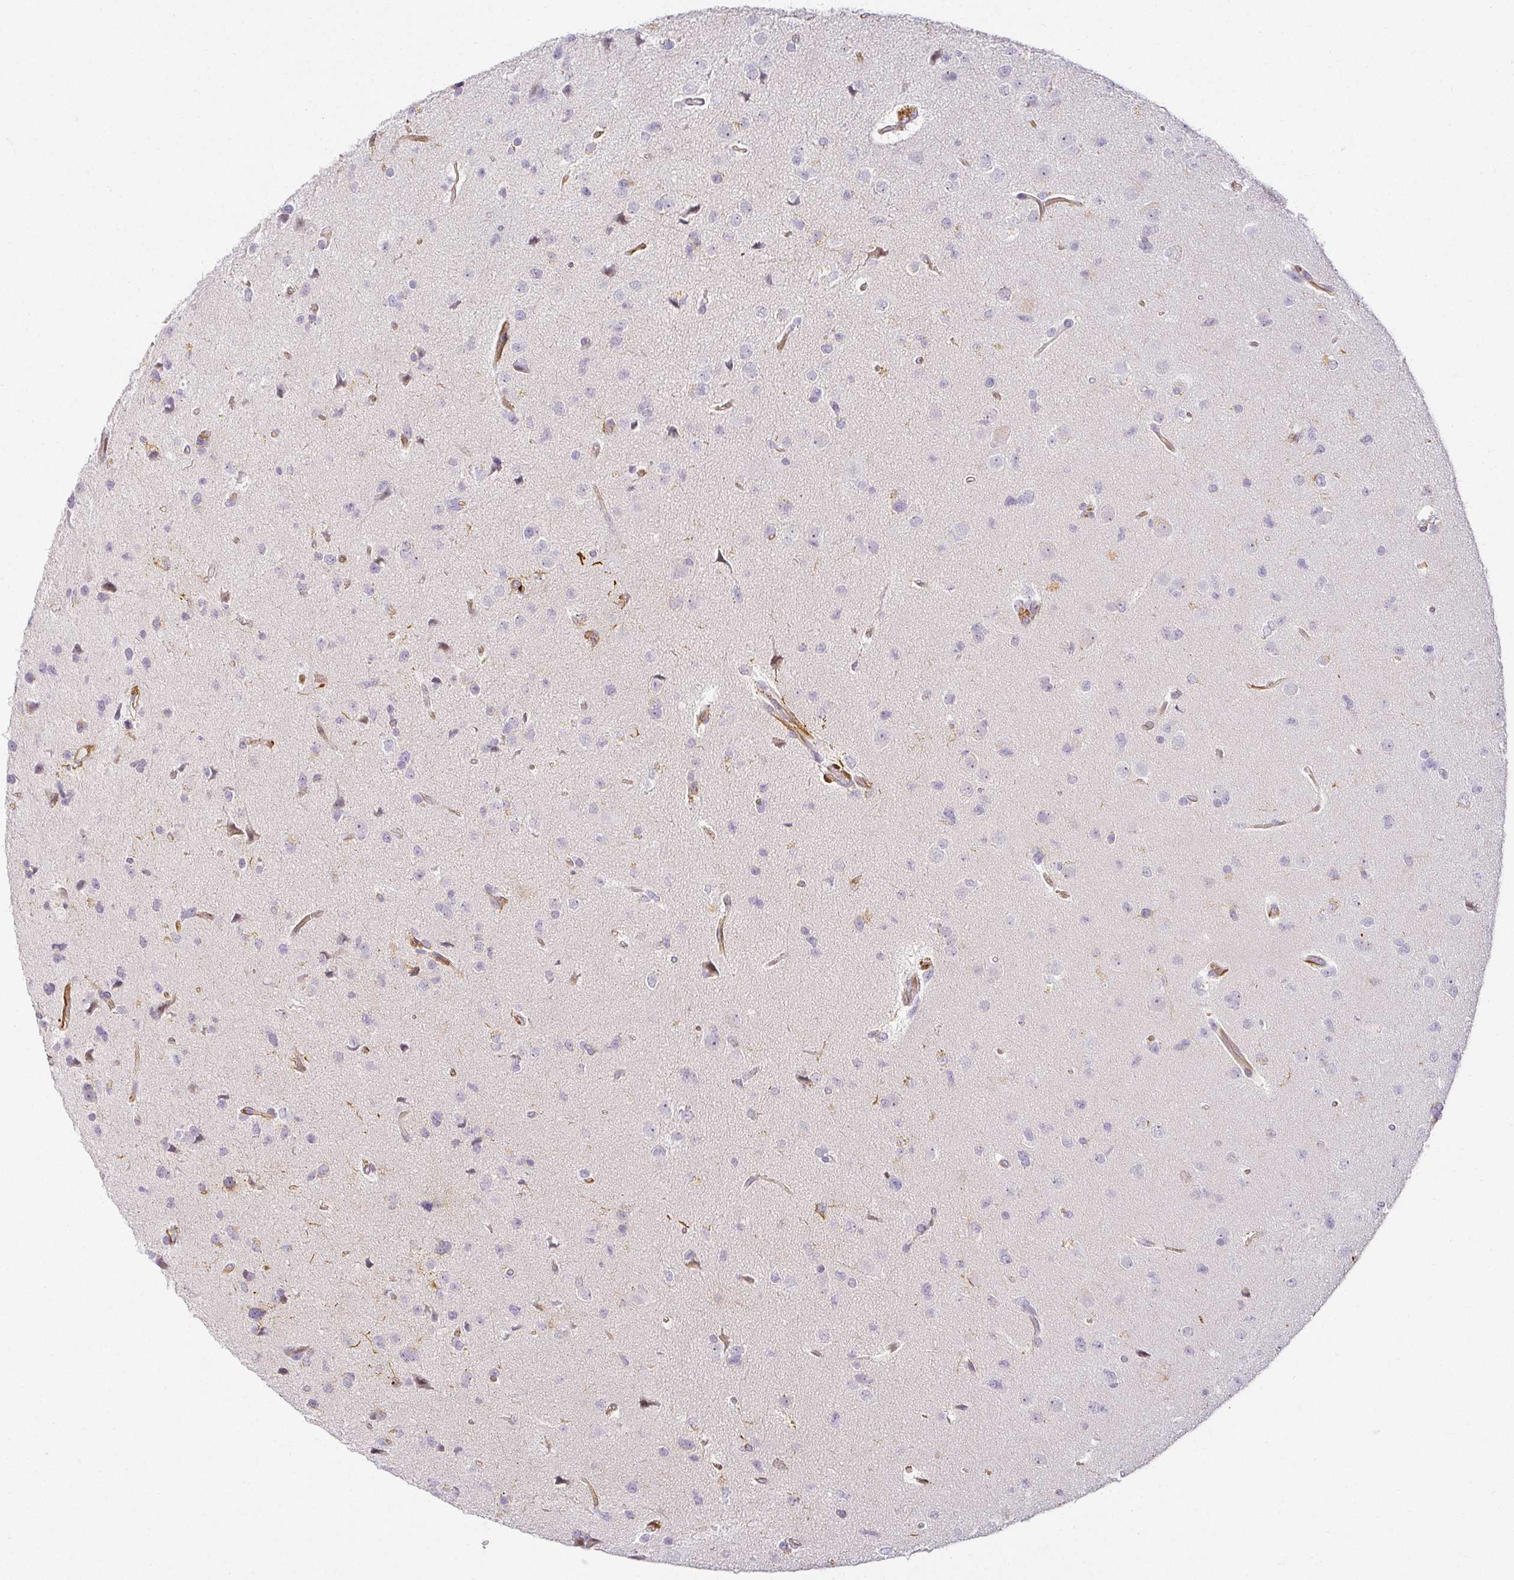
{"staining": {"intensity": "negative", "quantity": "none", "location": "none"}, "tissue": "glioma", "cell_type": "Tumor cells", "image_type": "cancer", "snomed": [{"axis": "morphology", "description": "Glioma, malignant, Low grade"}, {"axis": "topography", "description": "Brain"}], "caption": "This is an immunohistochemistry photomicrograph of malignant glioma (low-grade). There is no expression in tumor cells.", "gene": "ACAN", "patient": {"sex": "female", "age": 55}}